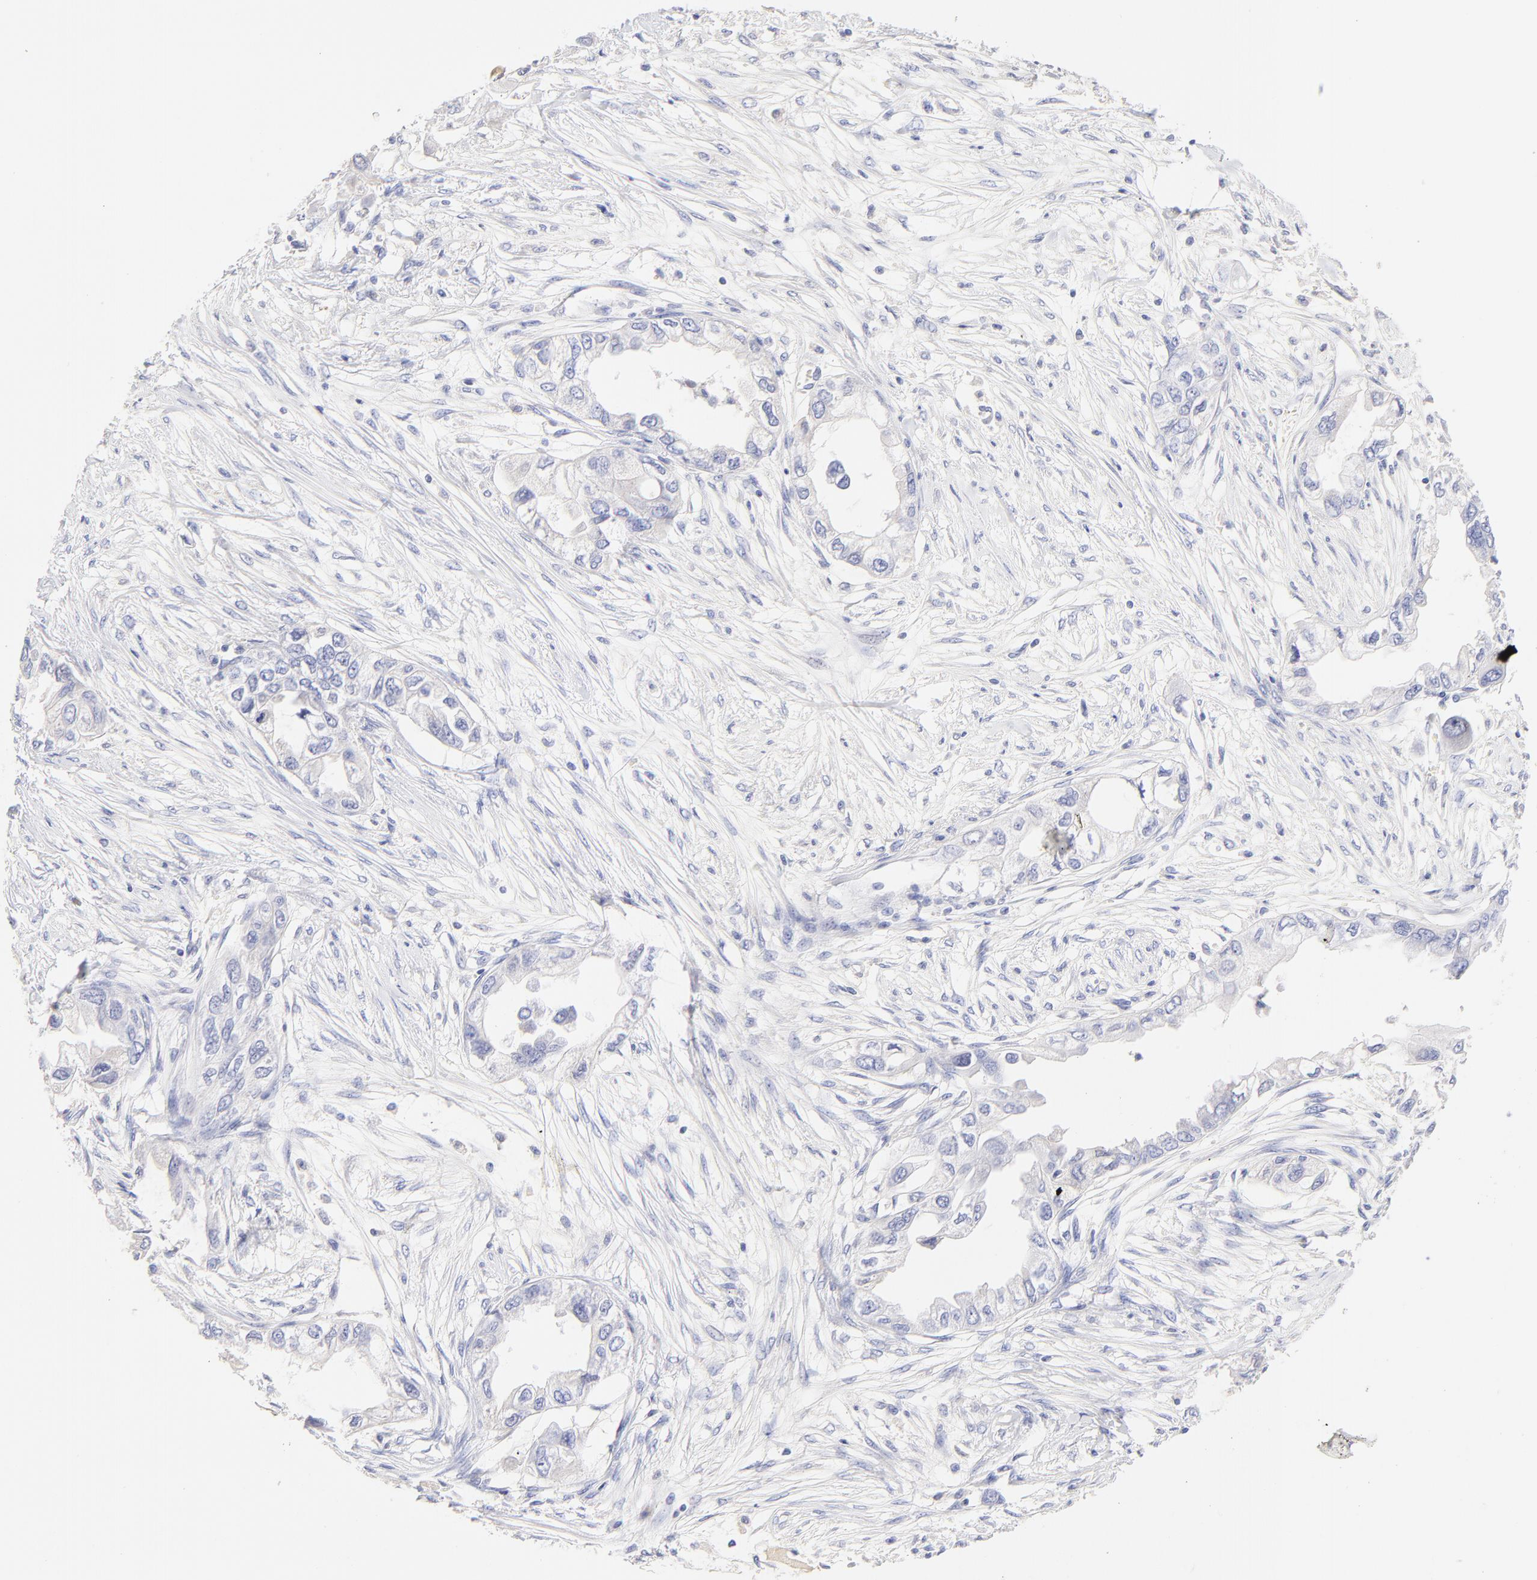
{"staining": {"intensity": "negative", "quantity": "none", "location": "none"}, "tissue": "endometrial cancer", "cell_type": "Tumor cells", "image_type": "cancer", "snomed": [{"axis": "morphology", "description": "Adenocarcinoma, NOS"}, {"axis": "topography", "description": "Endometrium"}], "caption": "Histopathology image shows no protein expression in tumor cells of endometrial adenocarcinoma tissue.", "gene": "ASB9", "patient": {"sex": "female", "age": 67}}